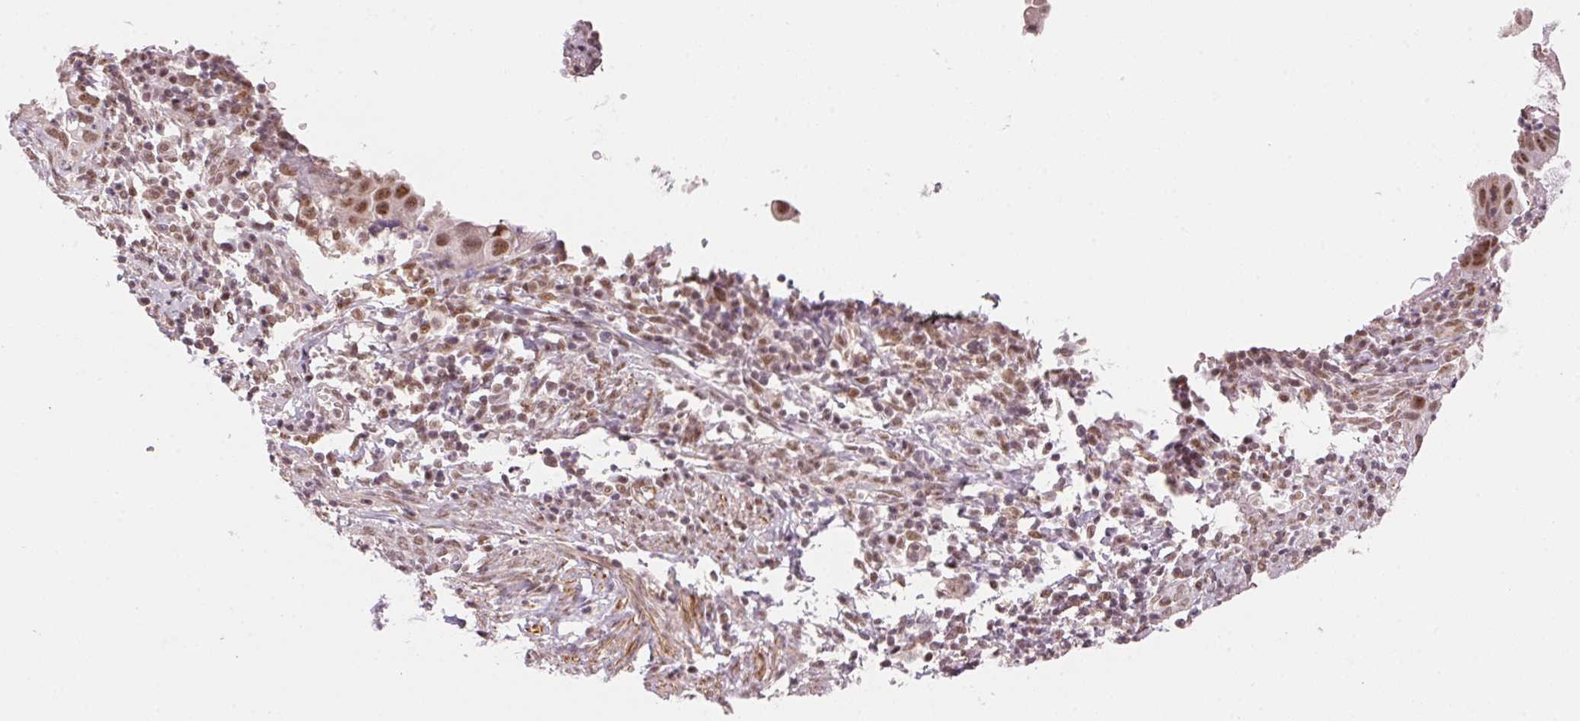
{"staining": {"intensity": "moderate", "quantity": ">75%", "location": "nuclear"}, "tissue": "cervical cancer", "cell_type": "Tumor cells", "image_type": "cancer", "snomed": [{"axis": "morphology", "description": "Adenocarcinoma, NOS"}, {"axis": "topography", "description": "Cervix"}], "caption": "Immunohistochemistry (IHC) of adenocarcinoma (cervical) displays medium levels of moderate nuclear positivity in approximately >75% of tumor cells.", "gene": "HNRNPDL", "patient": {"sex": "female", "age": 34}}